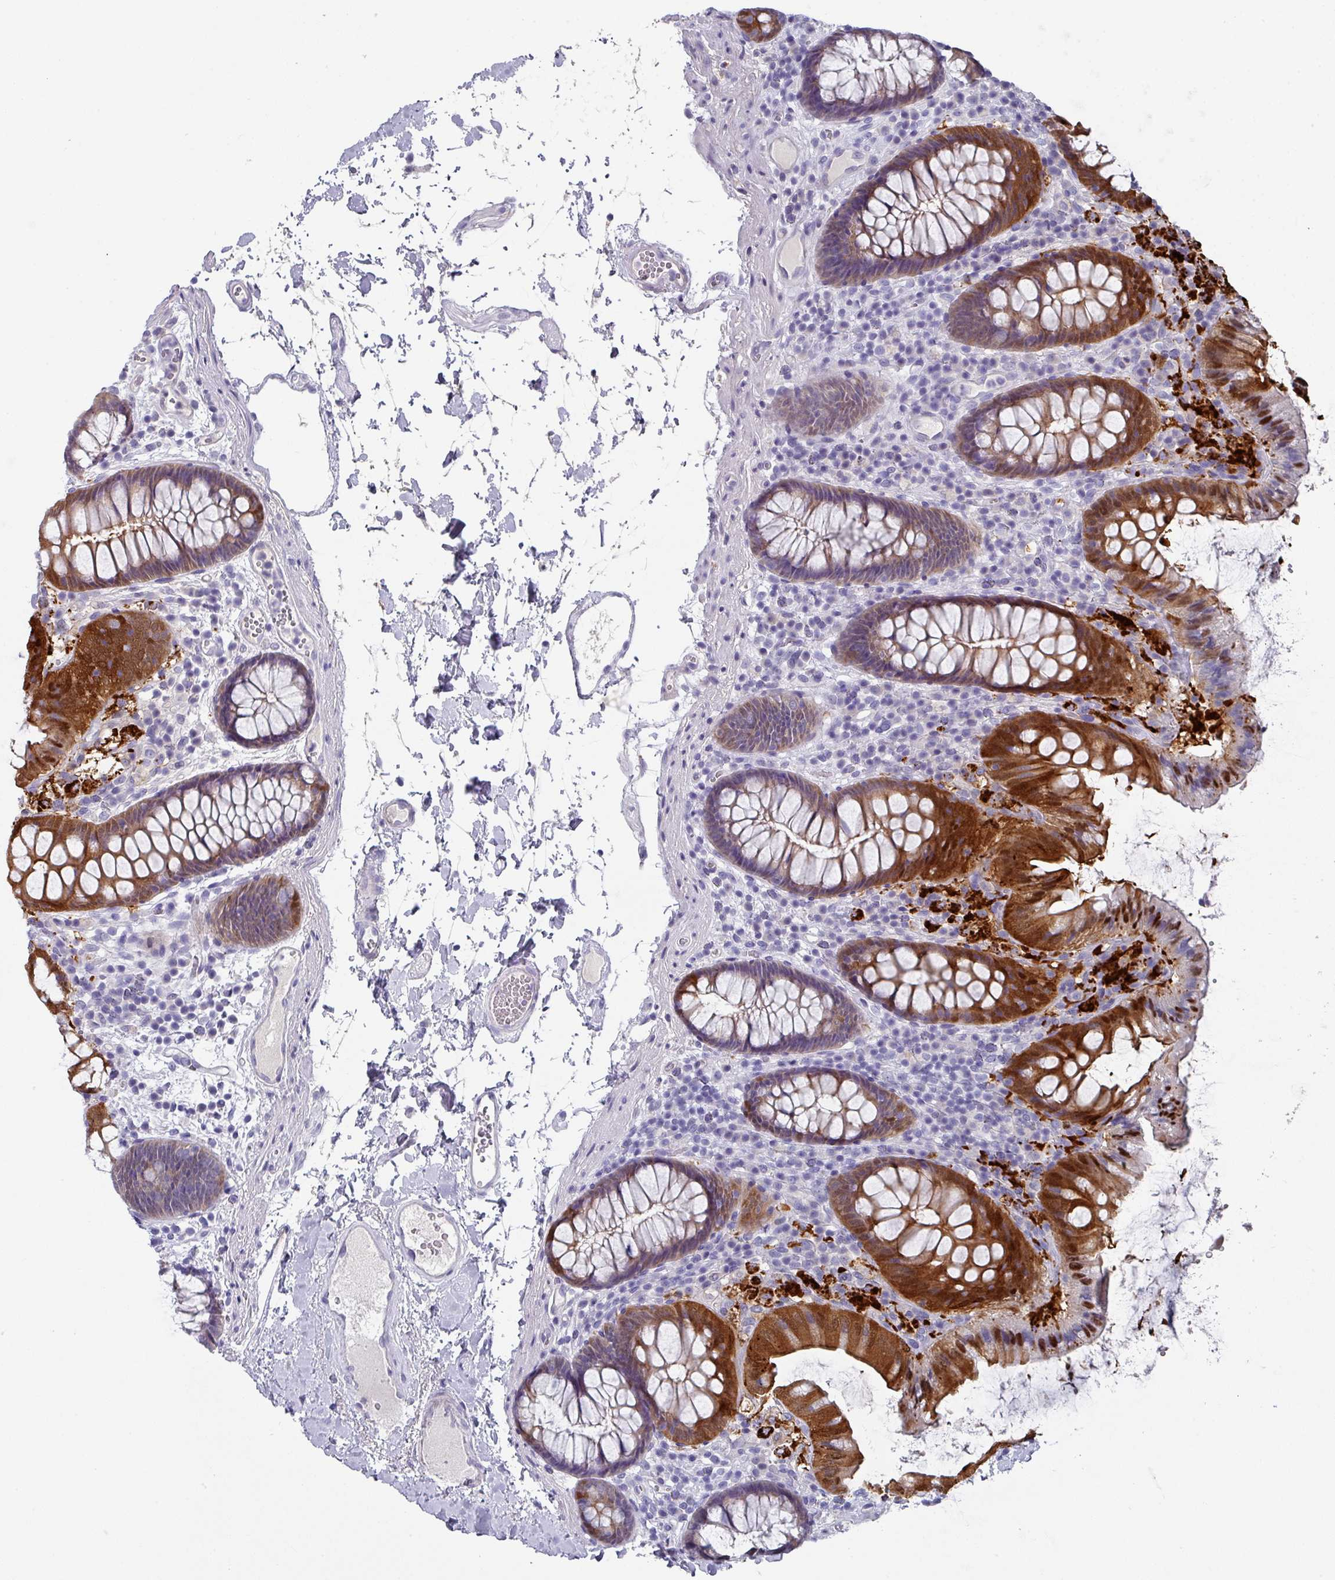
{"staining": {"intensity": "negative", "quantity": "none", "location": "none"}, "tissue": "colon", "cell_type": "Endothelial cells", "image_type": "normal", "snomed": [{"axis": "morphology", "description": "Normal tissue, NOS"}, {"axis": "topography", "description": "Colon"}], "caption": "High magnification brightfield microscopy of normal colon stained with DAB (3,3'-diaminobenzidine) (brown) and counterstained with hematoxylin (blue): endothelial cells show no significant staining. The staining was performed using DAB to visualize the protein expression in brown, while the nuclei were stained in blue with hematoxylin (Magnification: 20x).", "gene": "DEFB115", "patient": {"sex": "male", "age": 84}}